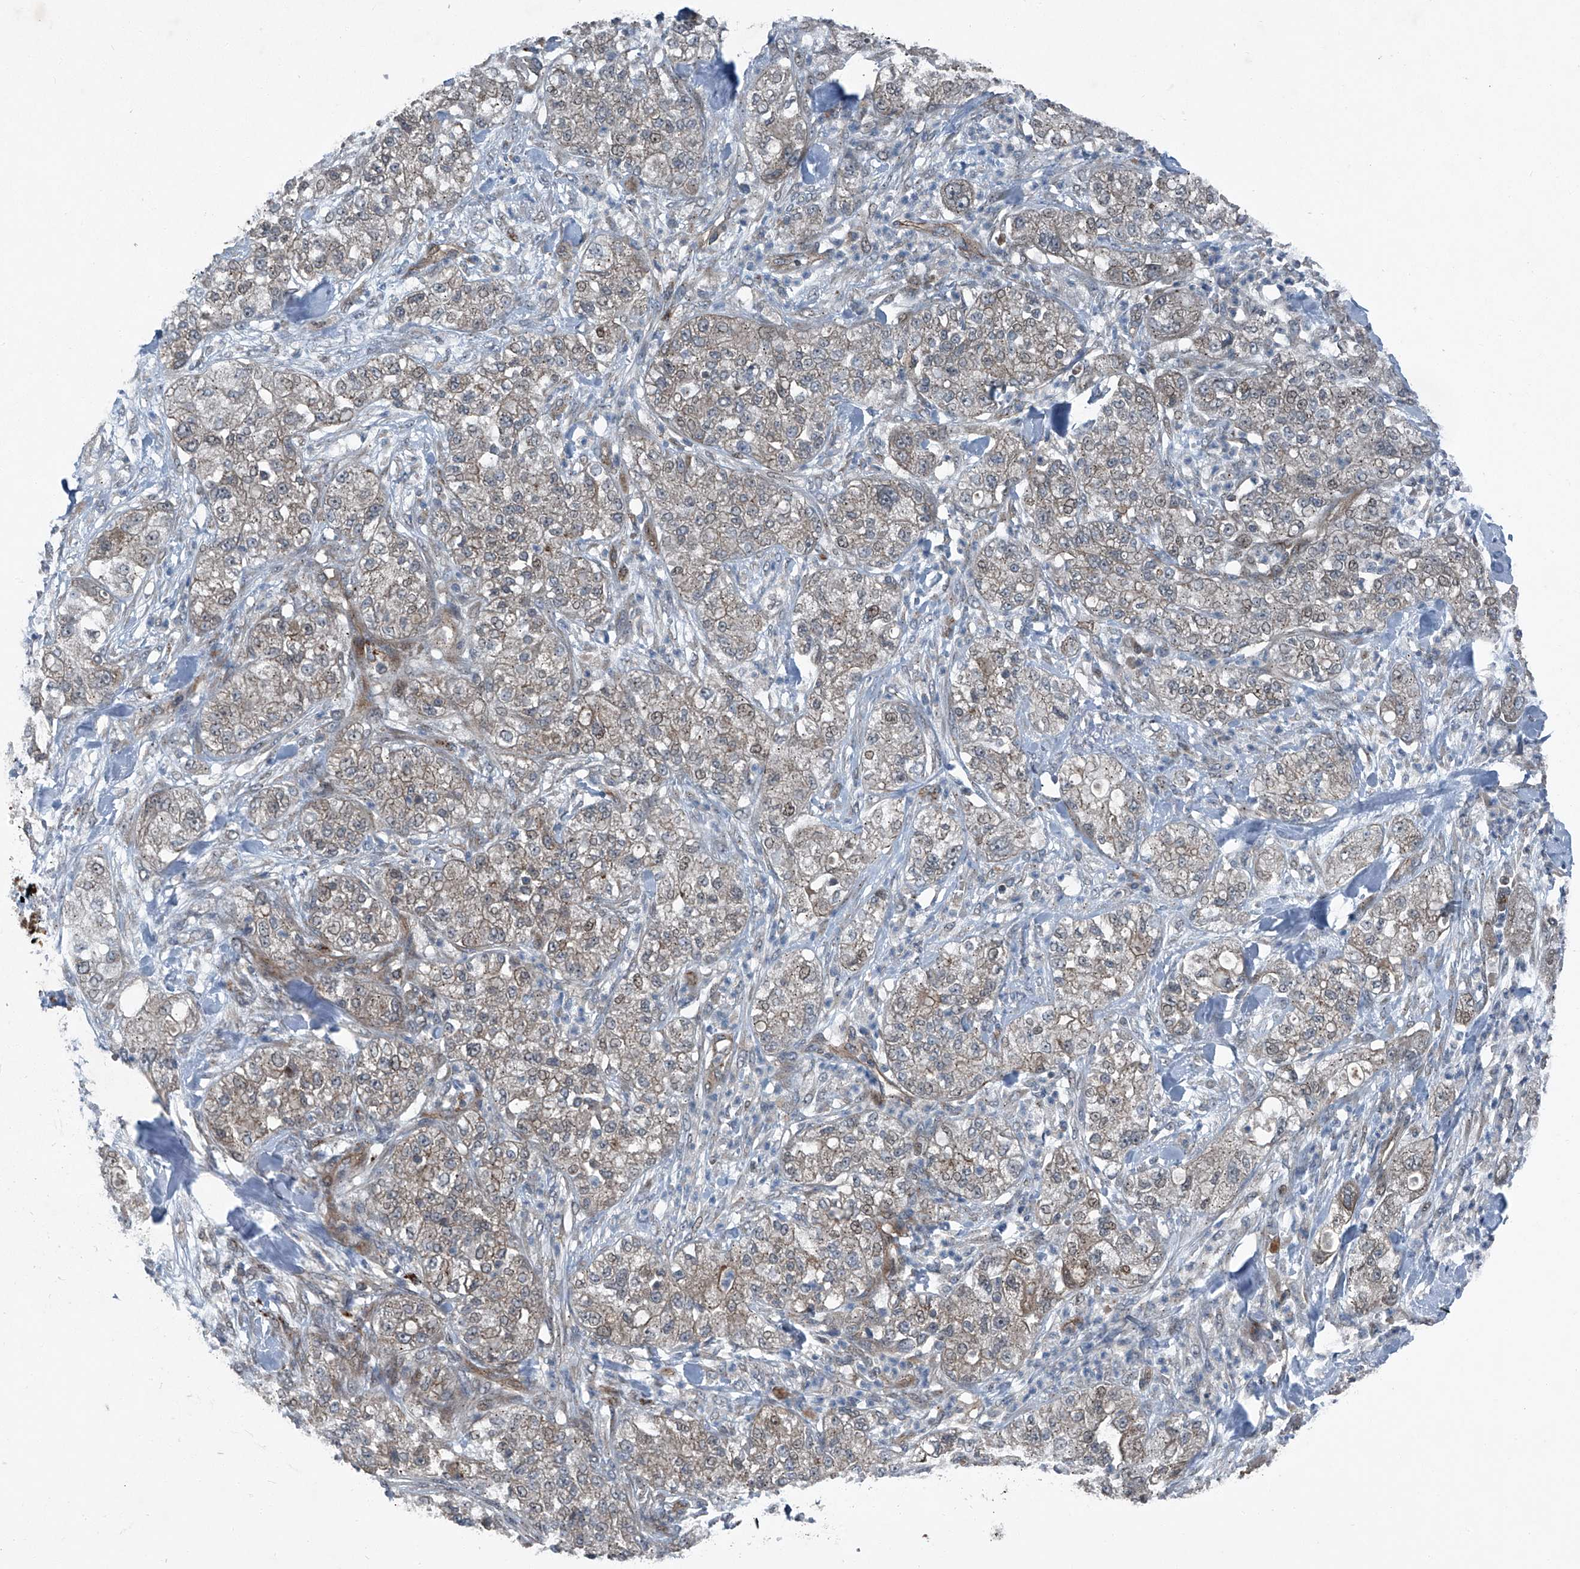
{"staining": {"intensity": "weak", "quantity": "25%-75%", "location": "cytoplasmic/membranous"}, "tissue": "pancreatic cancer", "cell_type": "Tumor cells", "image_type": "cancer", "snomed": [{"axis": "morphology", "description": "Adenocarcinoma, NOS"}, {"axis": "topography", "description": "Pancreas"}], "caption": "Pancreatic adenocarcinoma tissue displays weak cytoplasmic/membranous positivity in approximately 25%-75% of tumor cells (Stains: DAB in brown, nuclei in blue, Microscopy: brightfield microscopy at high magnification).", "gene": "SENP2", "patient": {"sex": "female", "age": 78}}